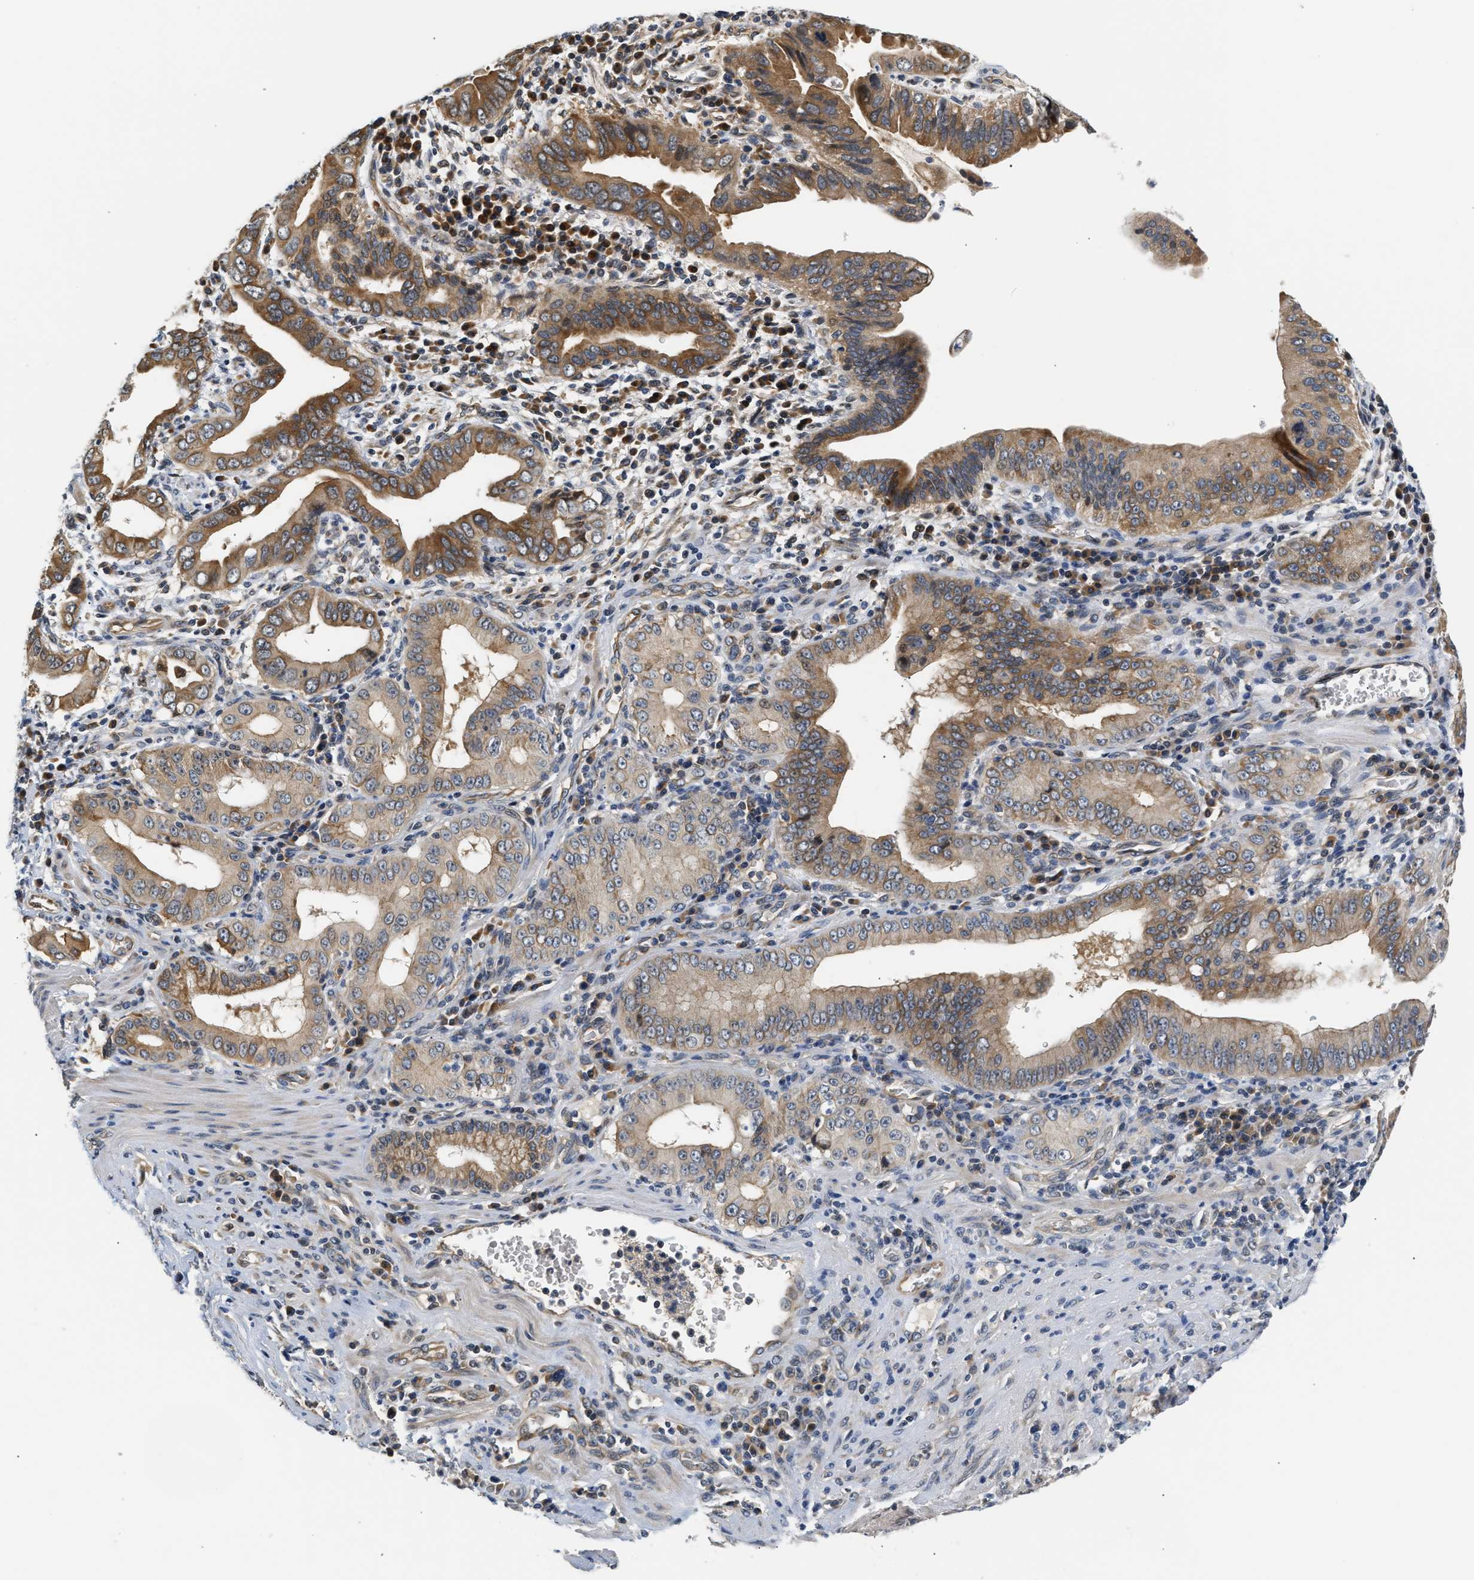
{"staining": {"intensity": "moderate", "quantity": ">75%", "location": "cytoplasmic/membranous"}, "tissue": "pancreatic cancer", "cell_type": "Tumor cells", "image_type": "cancer", "snomed": [{"axis": "morphology", "description": "Normal tissue, NOS"}, {"axis": "topography", "description": "Lymph node"}], "caption": "Protein staining by IHC exhibits moderate cytoplasmic/membranous positivity in approximately >75% of tumor cells in pancreatic cancer. (DAB IHC, brown staining for protein, blue staining for nuclei).", "gene": "TNIP2", "patient": {"sex": "male", "age": 50}}